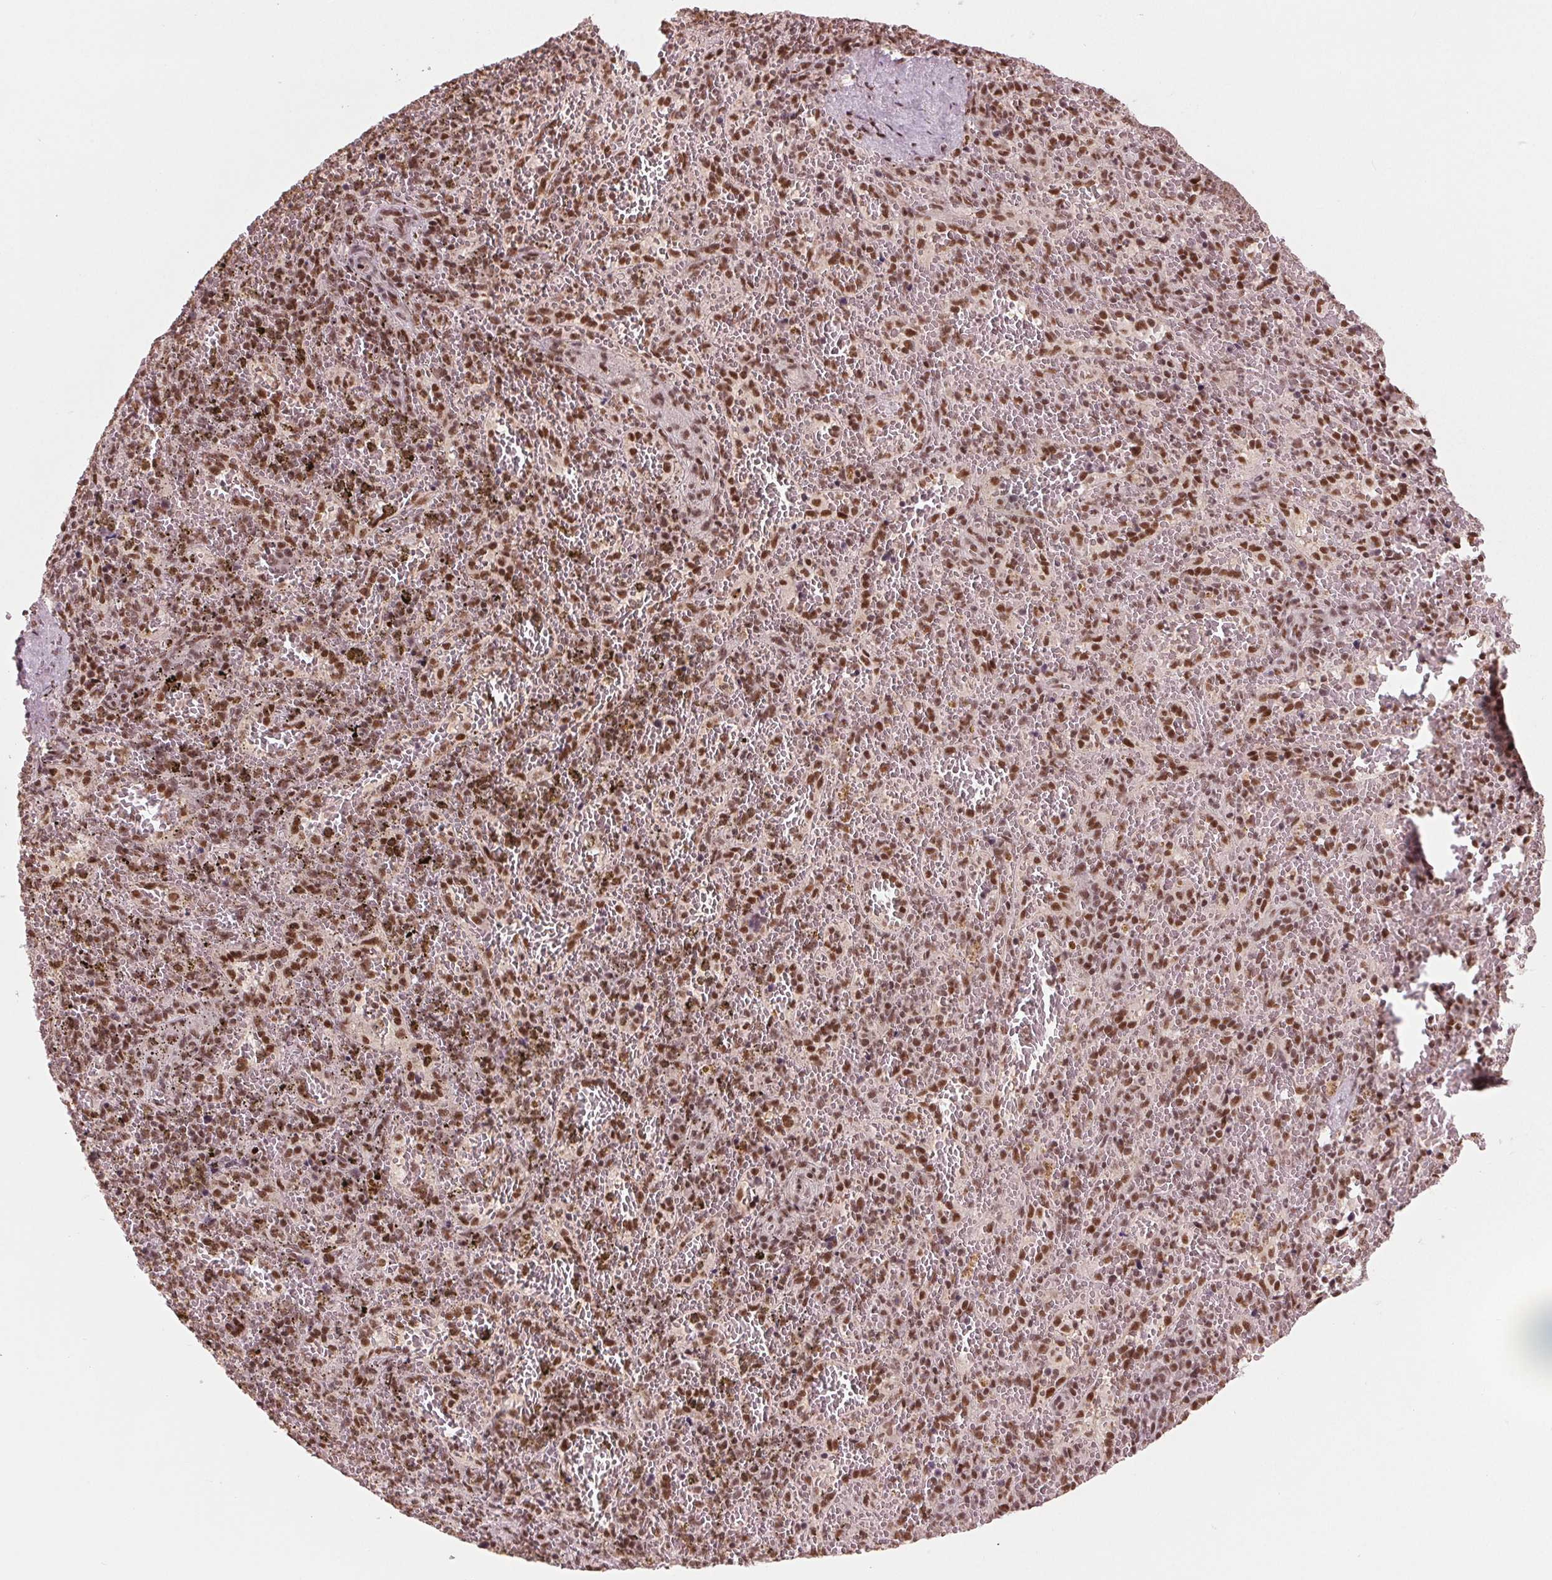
{"staining": {"intensity": "moderate", "quantity": ">75%", "location": "nuclear"}, "tissue": "spleen", "cell_type": "Cells in red pulp", "image_type": "normal", "snomed": [{"axis": "morphology", "description": "Normal tissue, NOS"}, {"axis": "topography", "description": "Spleen"}], "caption": "Spleen stained for a protein (brown) reveals moderate nuclear positive expression in about >75% of cells in red pulp.", "gene": "LSM2", "patient": {"sex": "female", "age": 50}}